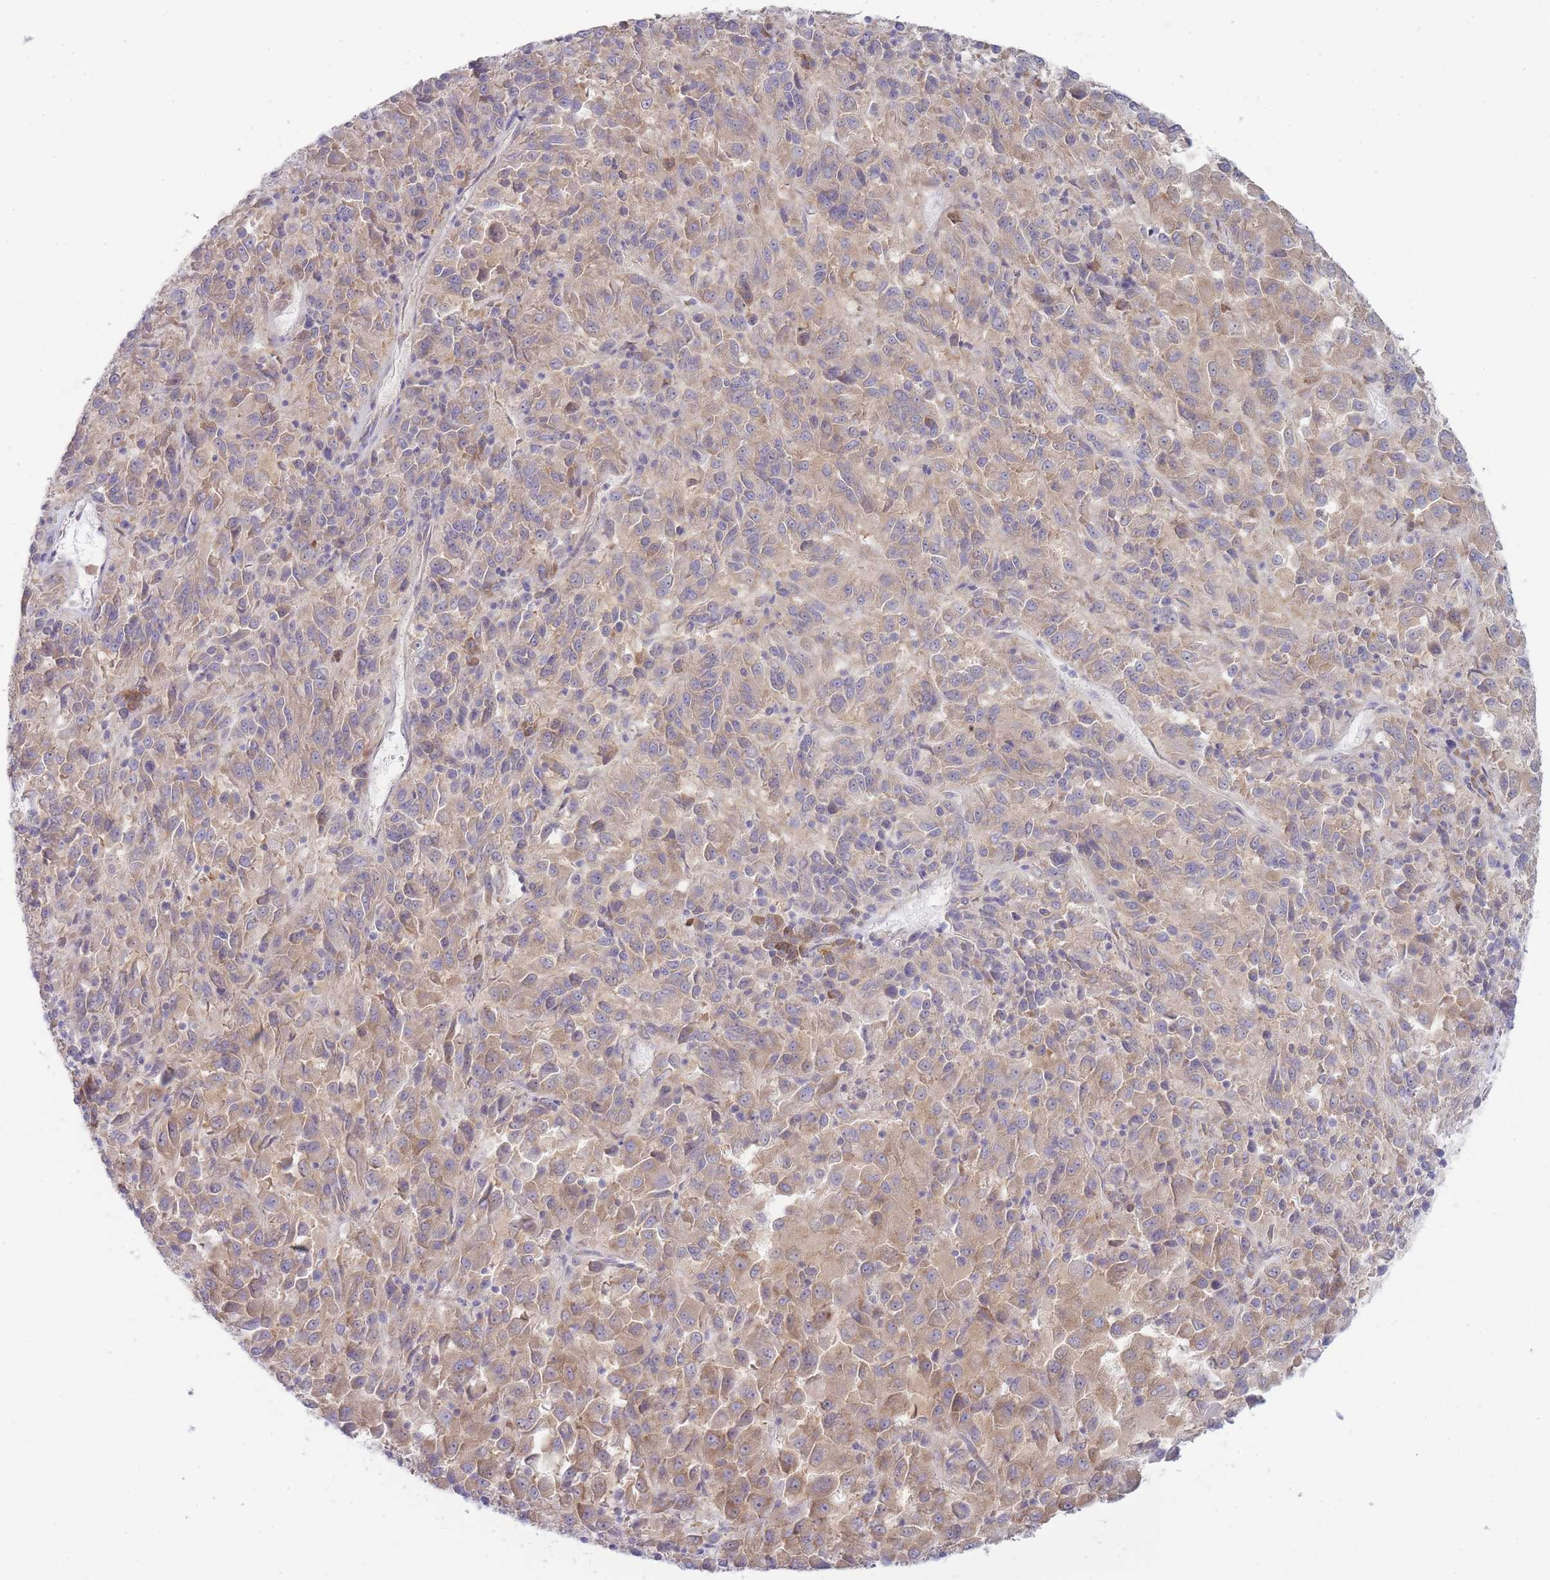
{"staining": {"intensity": "moderate", "quantity": ">75%", "location": "cytoplasmic/membranous"}, "tissue": "melanoma", "cell_type": "Tumor cells", "image_type": "cancer", "snomed": [{"axis": "morphology", "description": "Malignant melanoma, Metastatic site"}, {"axis": "topography", "description": "Lung"}], "caption": "This is an image of IHC staining of malignant melanoma (metastatic site), which shows moderate staining in the cytoplasmic/membranous of tumor cells.", "gene": "OR5L2", "patient": {"sex": "male", "age": 64}}